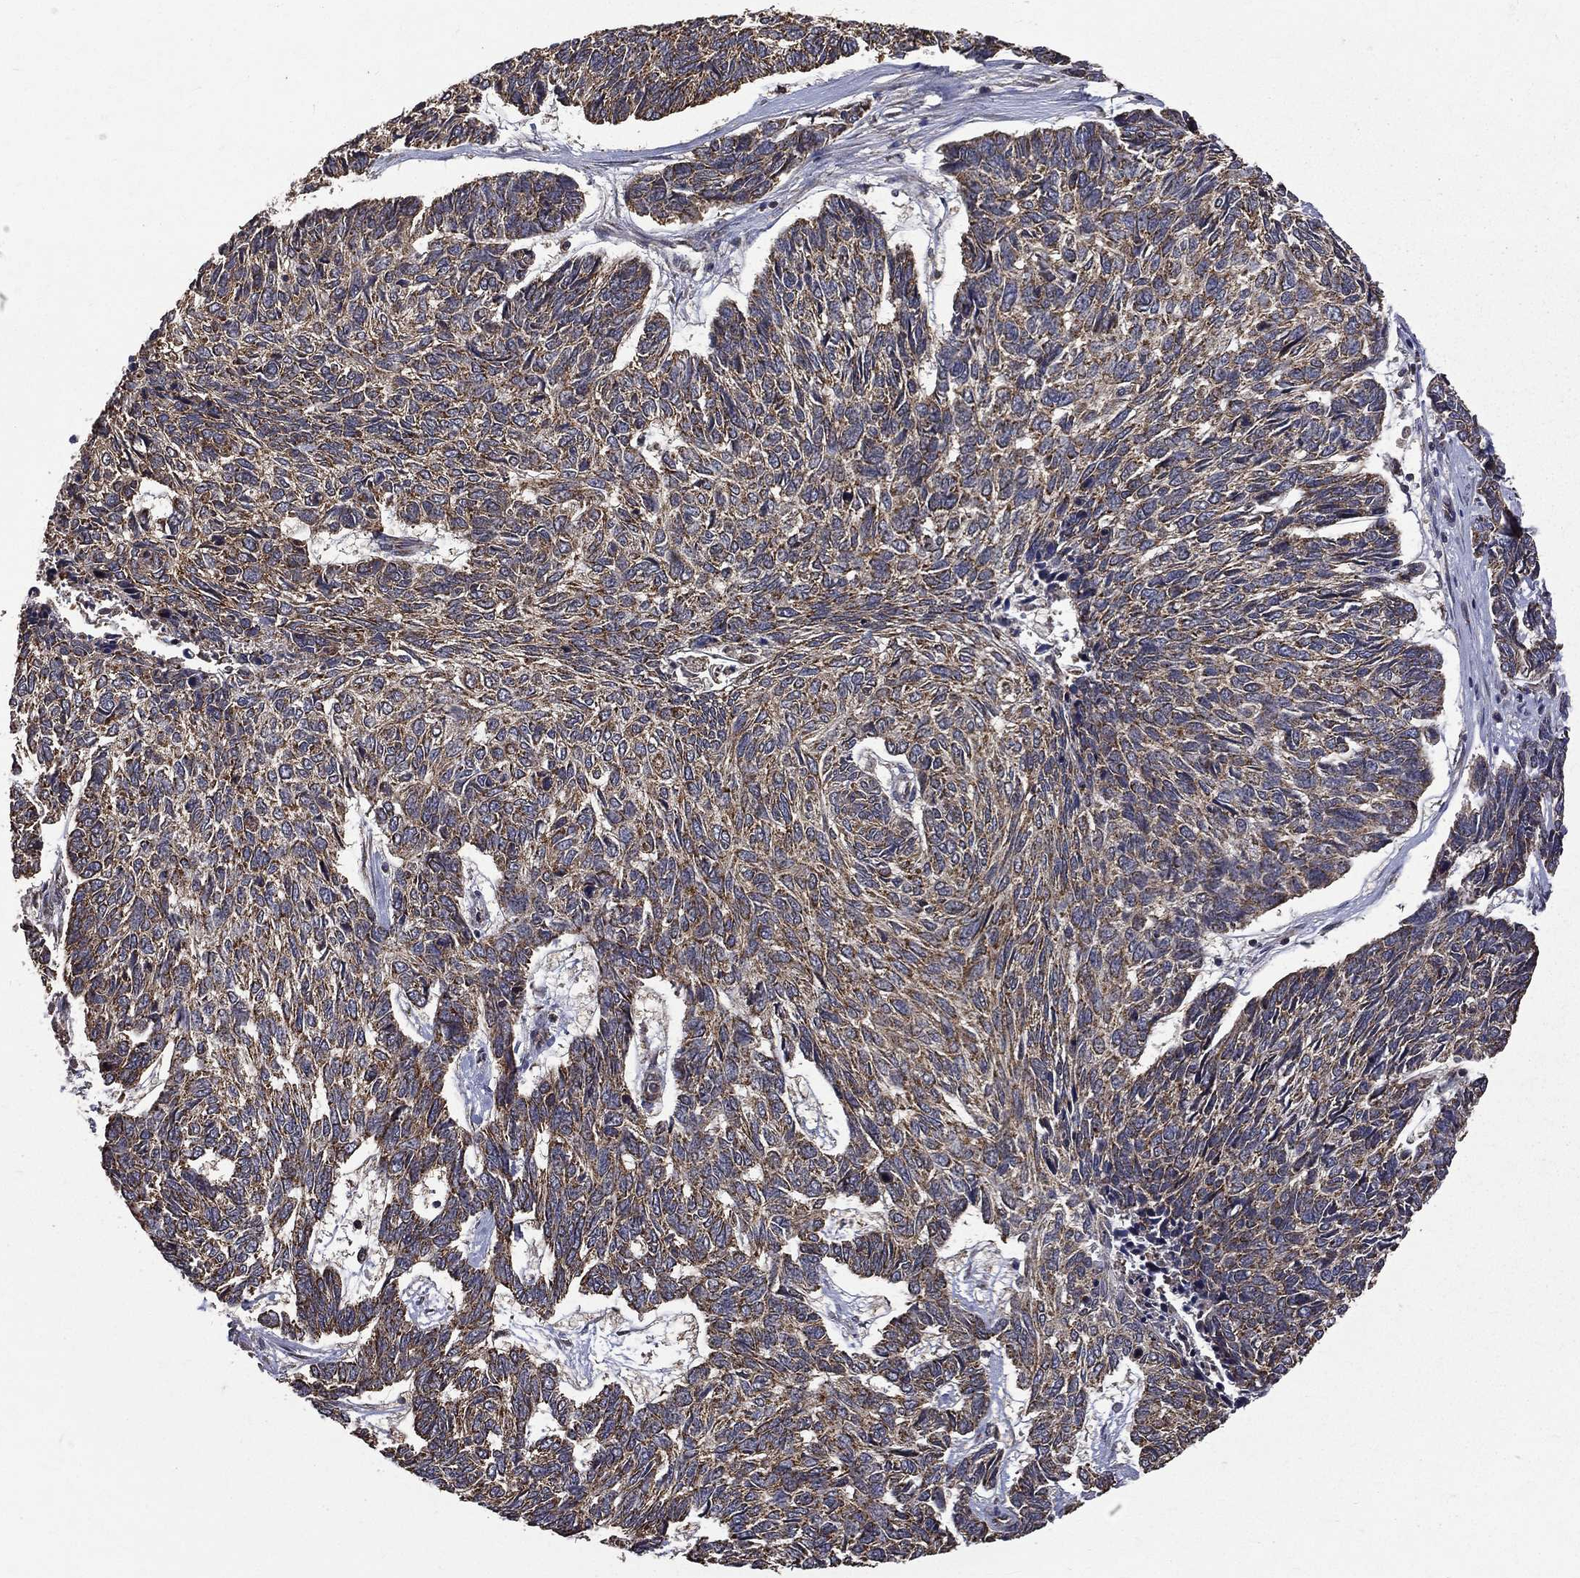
{"staining": {"intensity": "moderate", "quantity": ">75%", "location": "cytoplasmic/membranous"}, "tissue": "skin cancer", "cell_type": "Tumor cells", "image_type": "cancer", "snomed": [{"axis": "morphology", "description": "Basal cell carcinoma"}, {"axis": "topography", "description": "Skin"}], "caption": "Moderate cytoplasmic/membranous staining is seen in about >75% of tumor cells in basal cell carcinoma (skin).", "gene": "RPGR", "patient": {"sex": "female", "age": 65}}